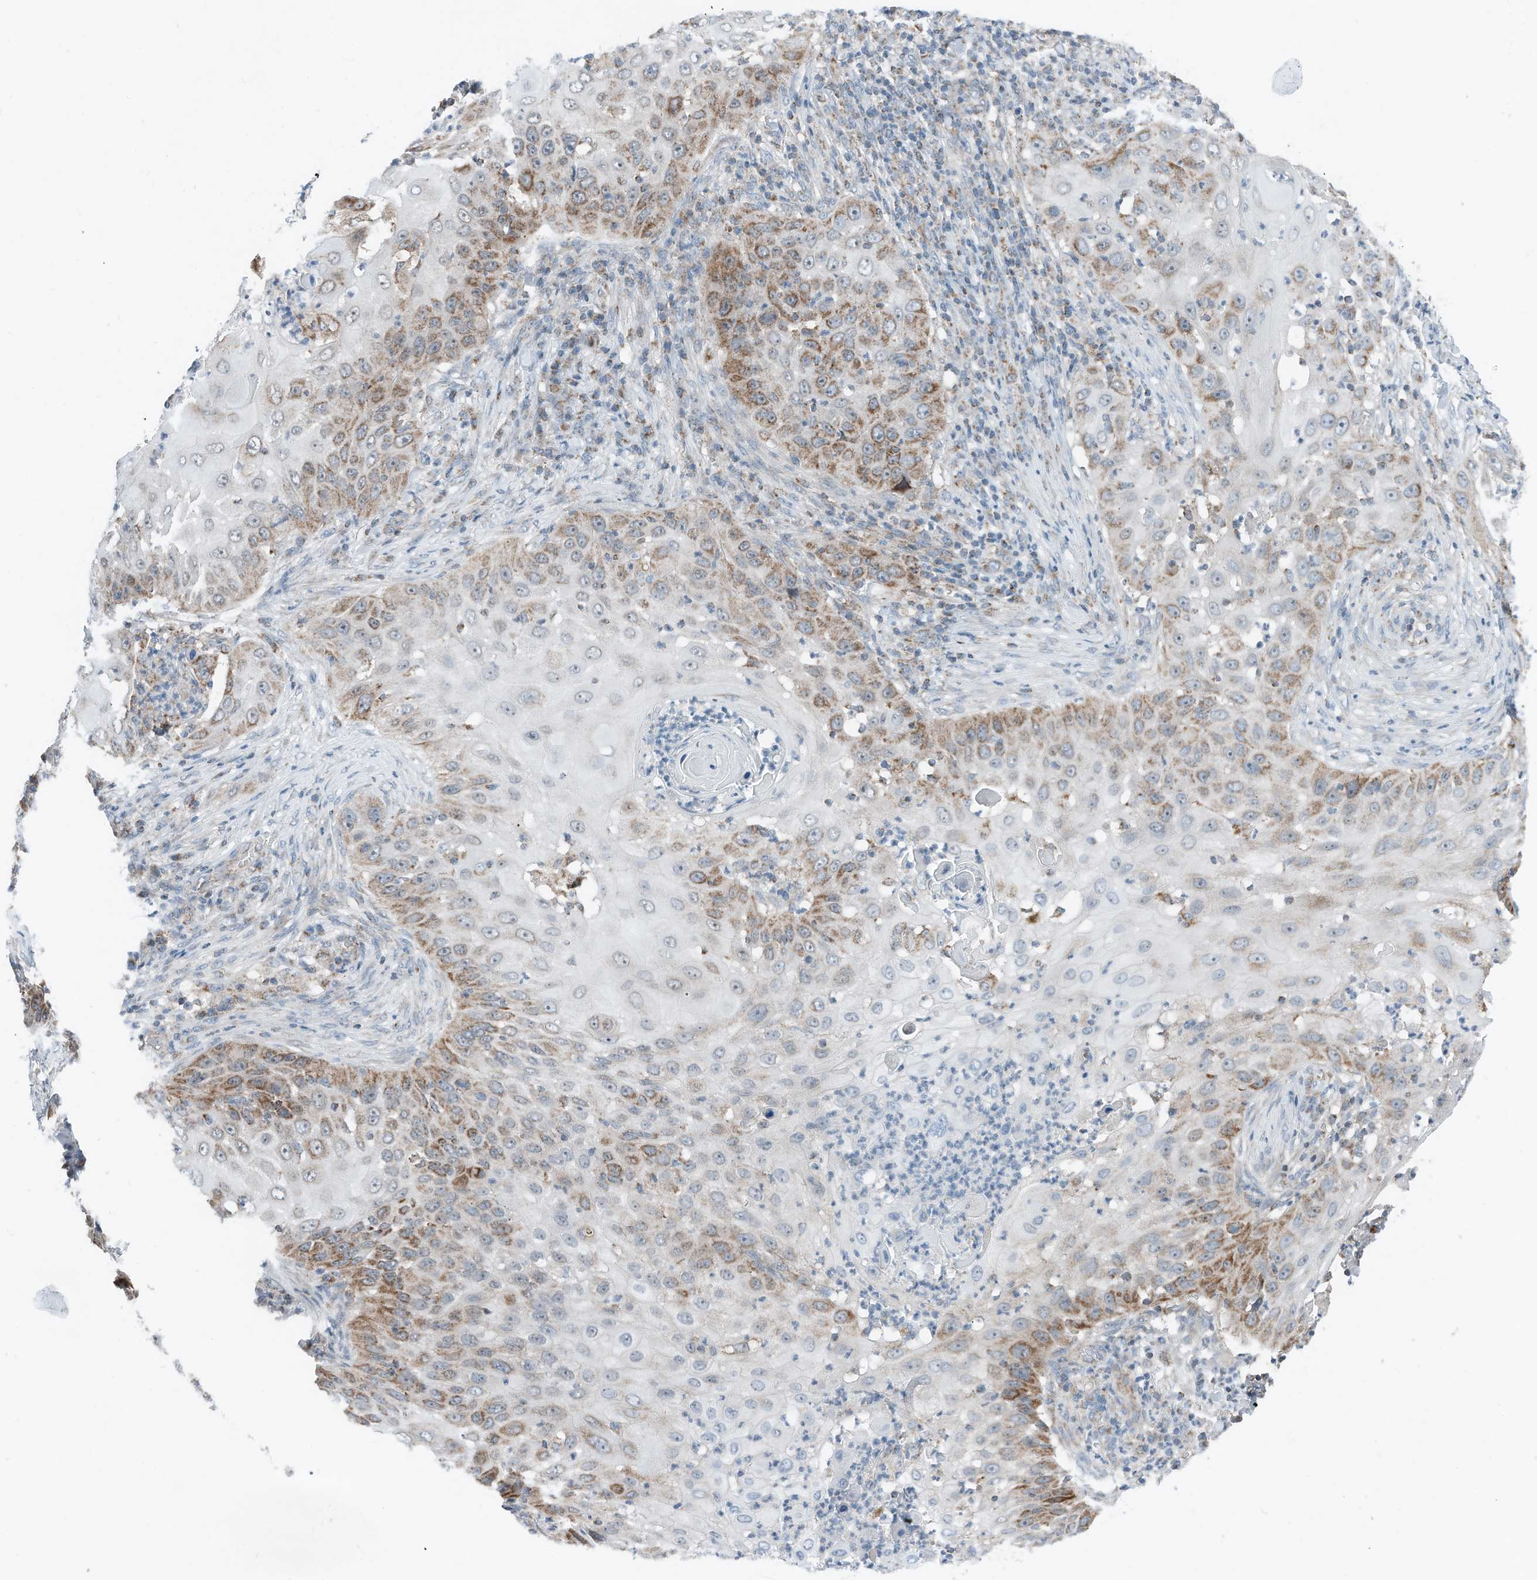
{"staining": {"intensity": "strong", "quantity": "<25%", "location": "cytoplasmic/membranous"}, "tissue": "skin cancer", "cell_type": "Tumor cells", "image_type": "cancer", "snomed": [{"axis": "morphology", "description": "Squamous cell carcinoma, NOS"}, {"axis": "topography", "description": "Skin"}], "caption": "Immunohistochemistry (IHC) micrograph of skin cancer (squamous cell carcinoma) stained for a protein (brown), which exhibits medium levels of strong cytoplasmic/membranous expression in approximately <25% of tumor cells.", "gene": "RMND1", "patient": {"sex": "female", "age": 44}}